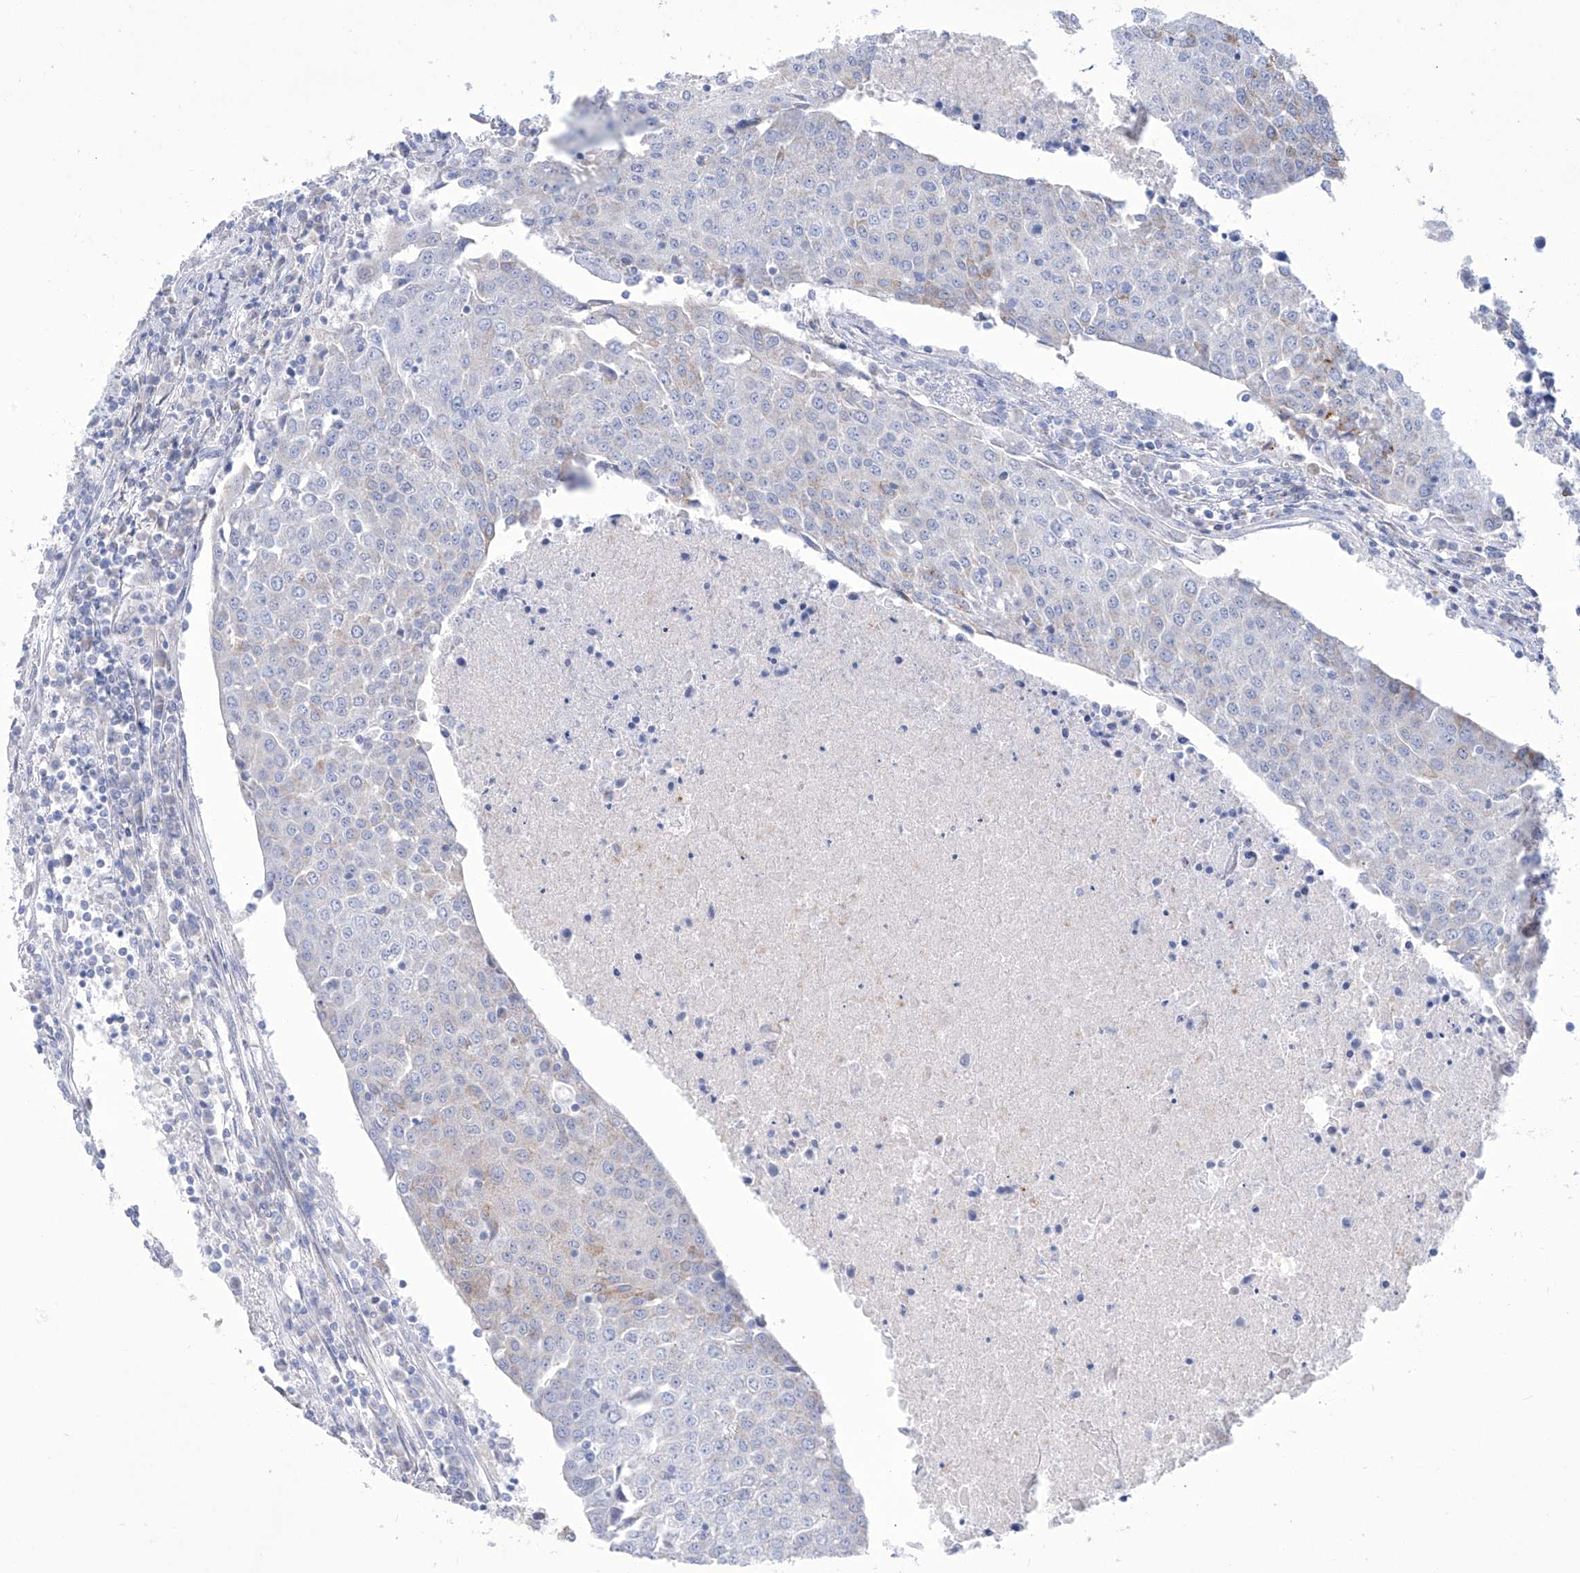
{"staining": {"intensity": "negative", "quantity": "none", "location": "none"}, "tissue": "urothelial cancer", "cell_type": "Tumor cells", "image_type": "cancer", "snomed": [{"axis": "morphology", "description": "Urothelial carcinoma, High grade"}, {"axis": "topography", "description": "Urinary bladder"}], "caption": "The immunohistochemistry photomicrograph has no significant expression in tumor cells of high-grade urothelial carcinoma tissue.", "gene": "ALDH6A1", "patient": {"sex": "female", "age": 85}}